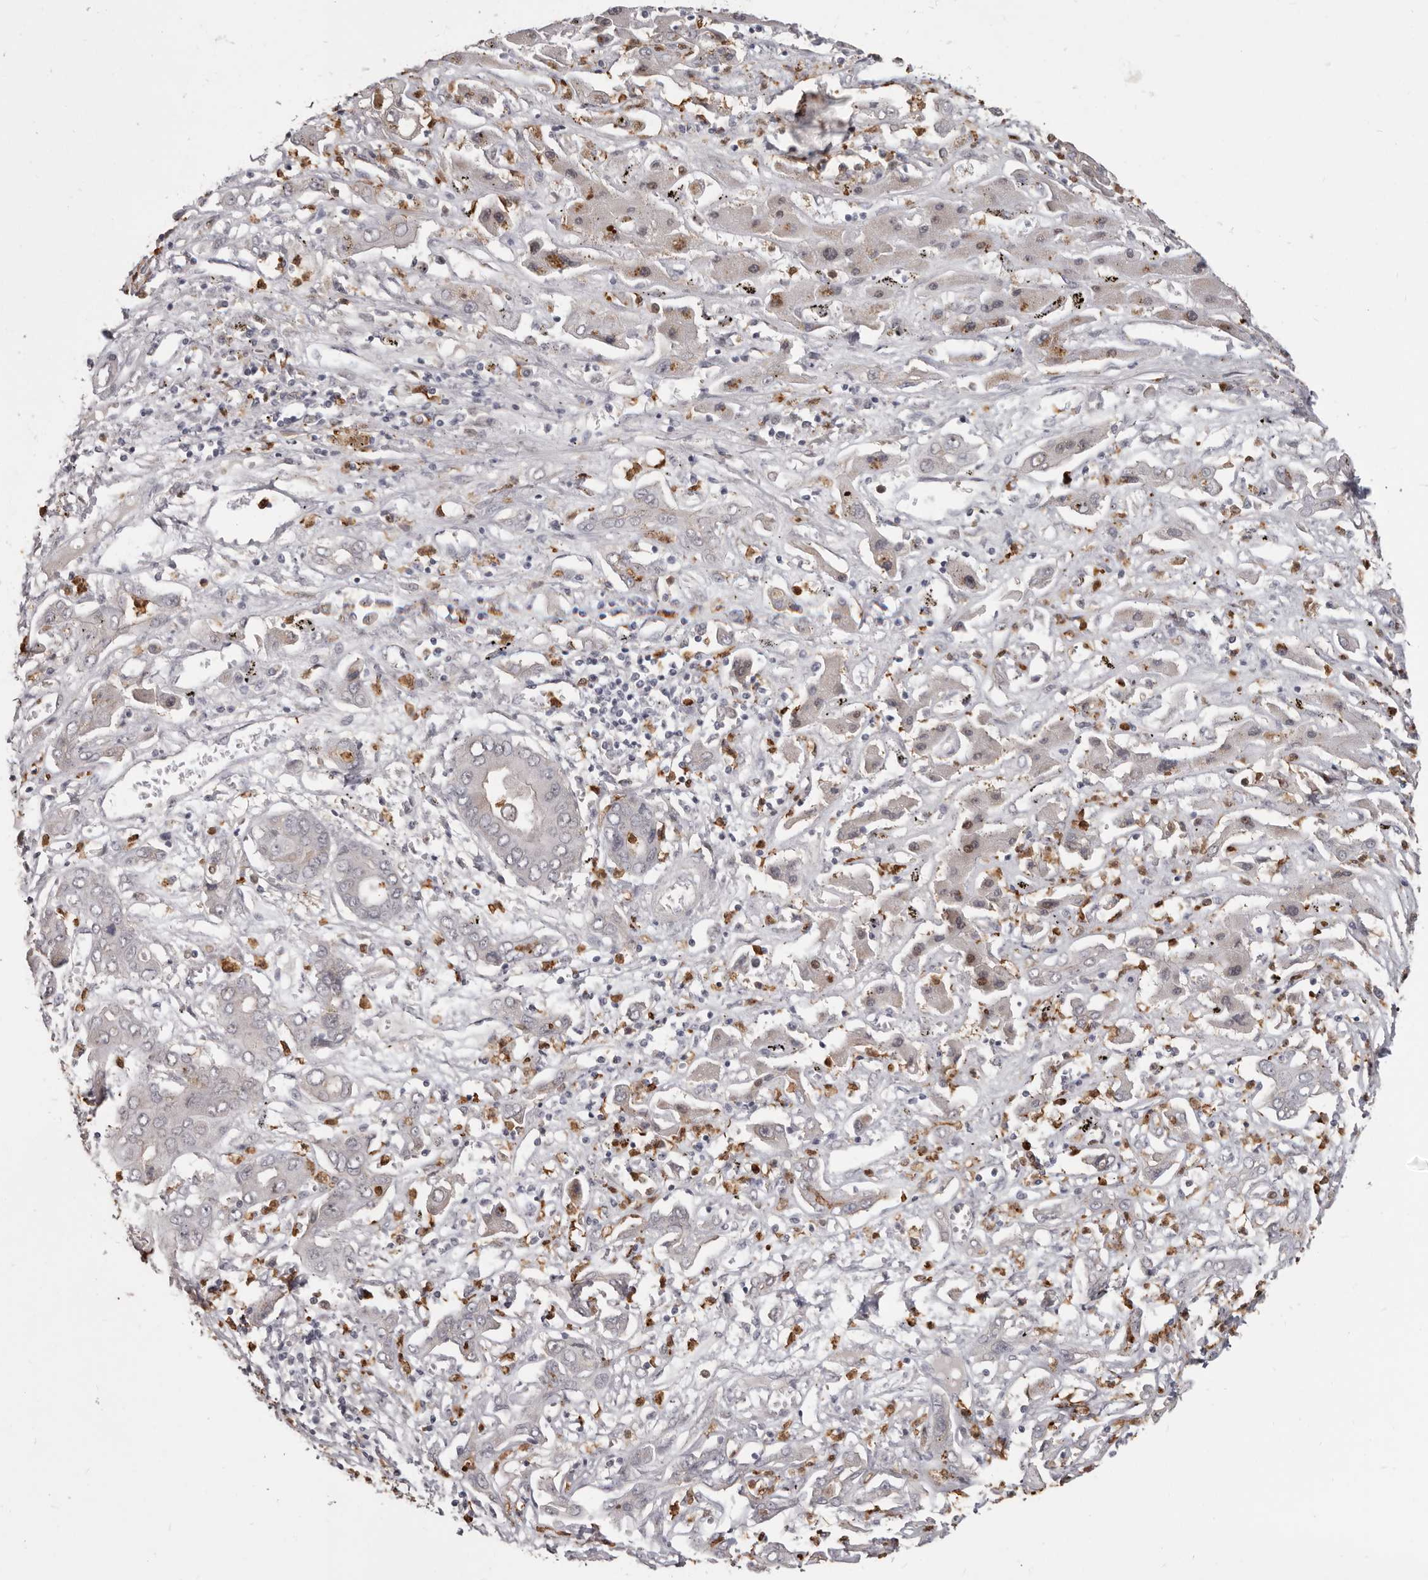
{"staining": {"intensity": "negative", "quantity": "none", "location": "none"}, "tissue": "liver cancer", "cell_type": "Tumor cells", "image_type": "cancer", "snomed": [{"axis": "morphology", "description": "Cholangiocarcinoma"}, {"axis": "topography", "description": "Liver"}], "caption": "This is a micrograph of IHC staining of liver cancer (cholangiocarcinoma), which shows no staining in tumor cells.", "gene": "GPR157", "patient": {"sex": "male", "age": 67}}